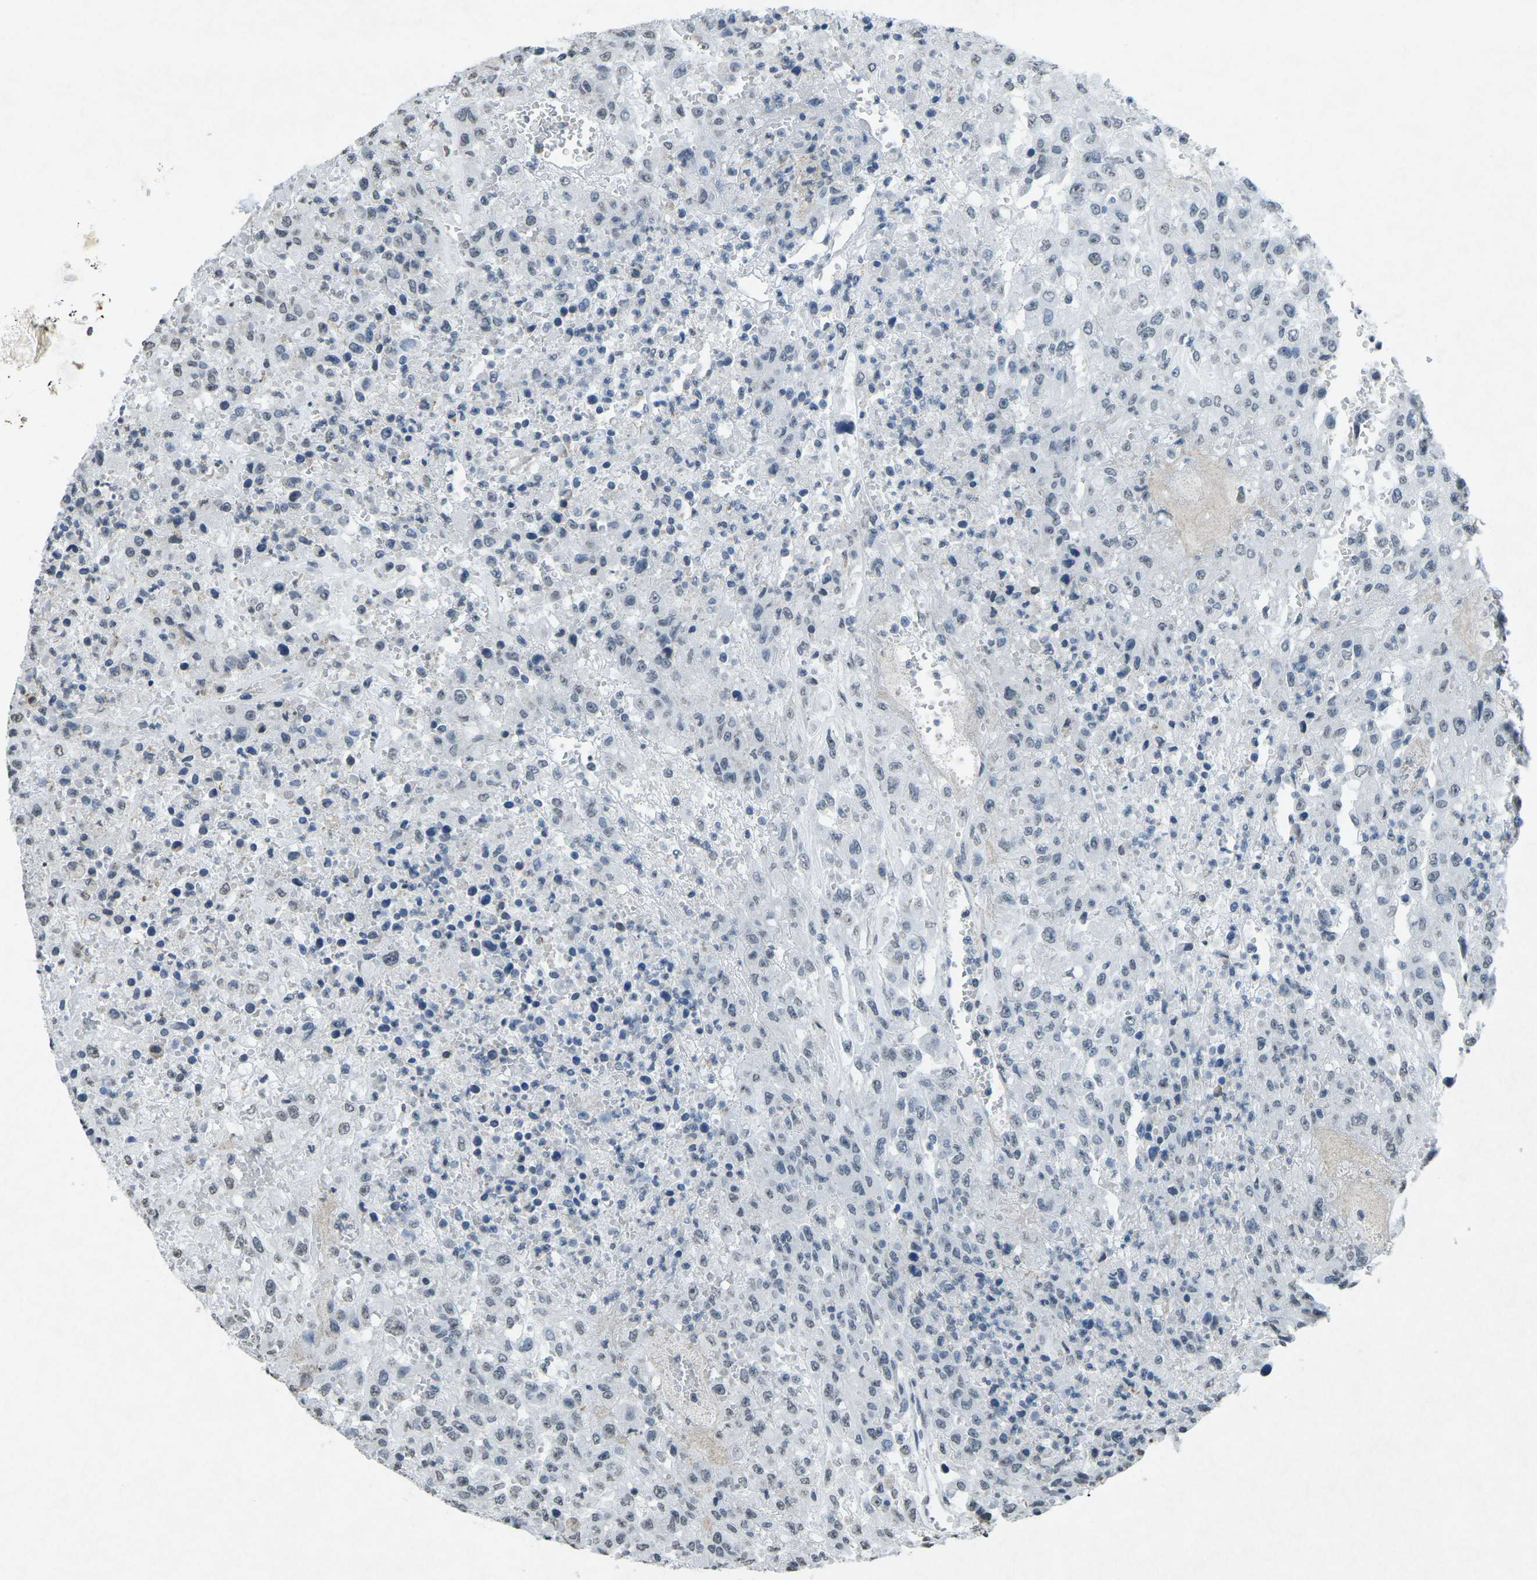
{"staining": {"intensity": "weak", "quantity": "<25%", "location": "nuclear"}, "tissue": "urothelial cancer", "cell_type": "Tumor cells", "image_type": "cancer", "snomed": [{"axis": "morphology", "description": "Urothelial carcinoma, High grade"}, {"axis": "topography", "description": "Urinary bladder"}], "caption": "Immunohistochemistry (IHC) of human high-grade urothelial carcinoma demonstrates no expression in tumor cells.", "gene": "TFR2", "patient": {"sex": "male", "age": 46}}